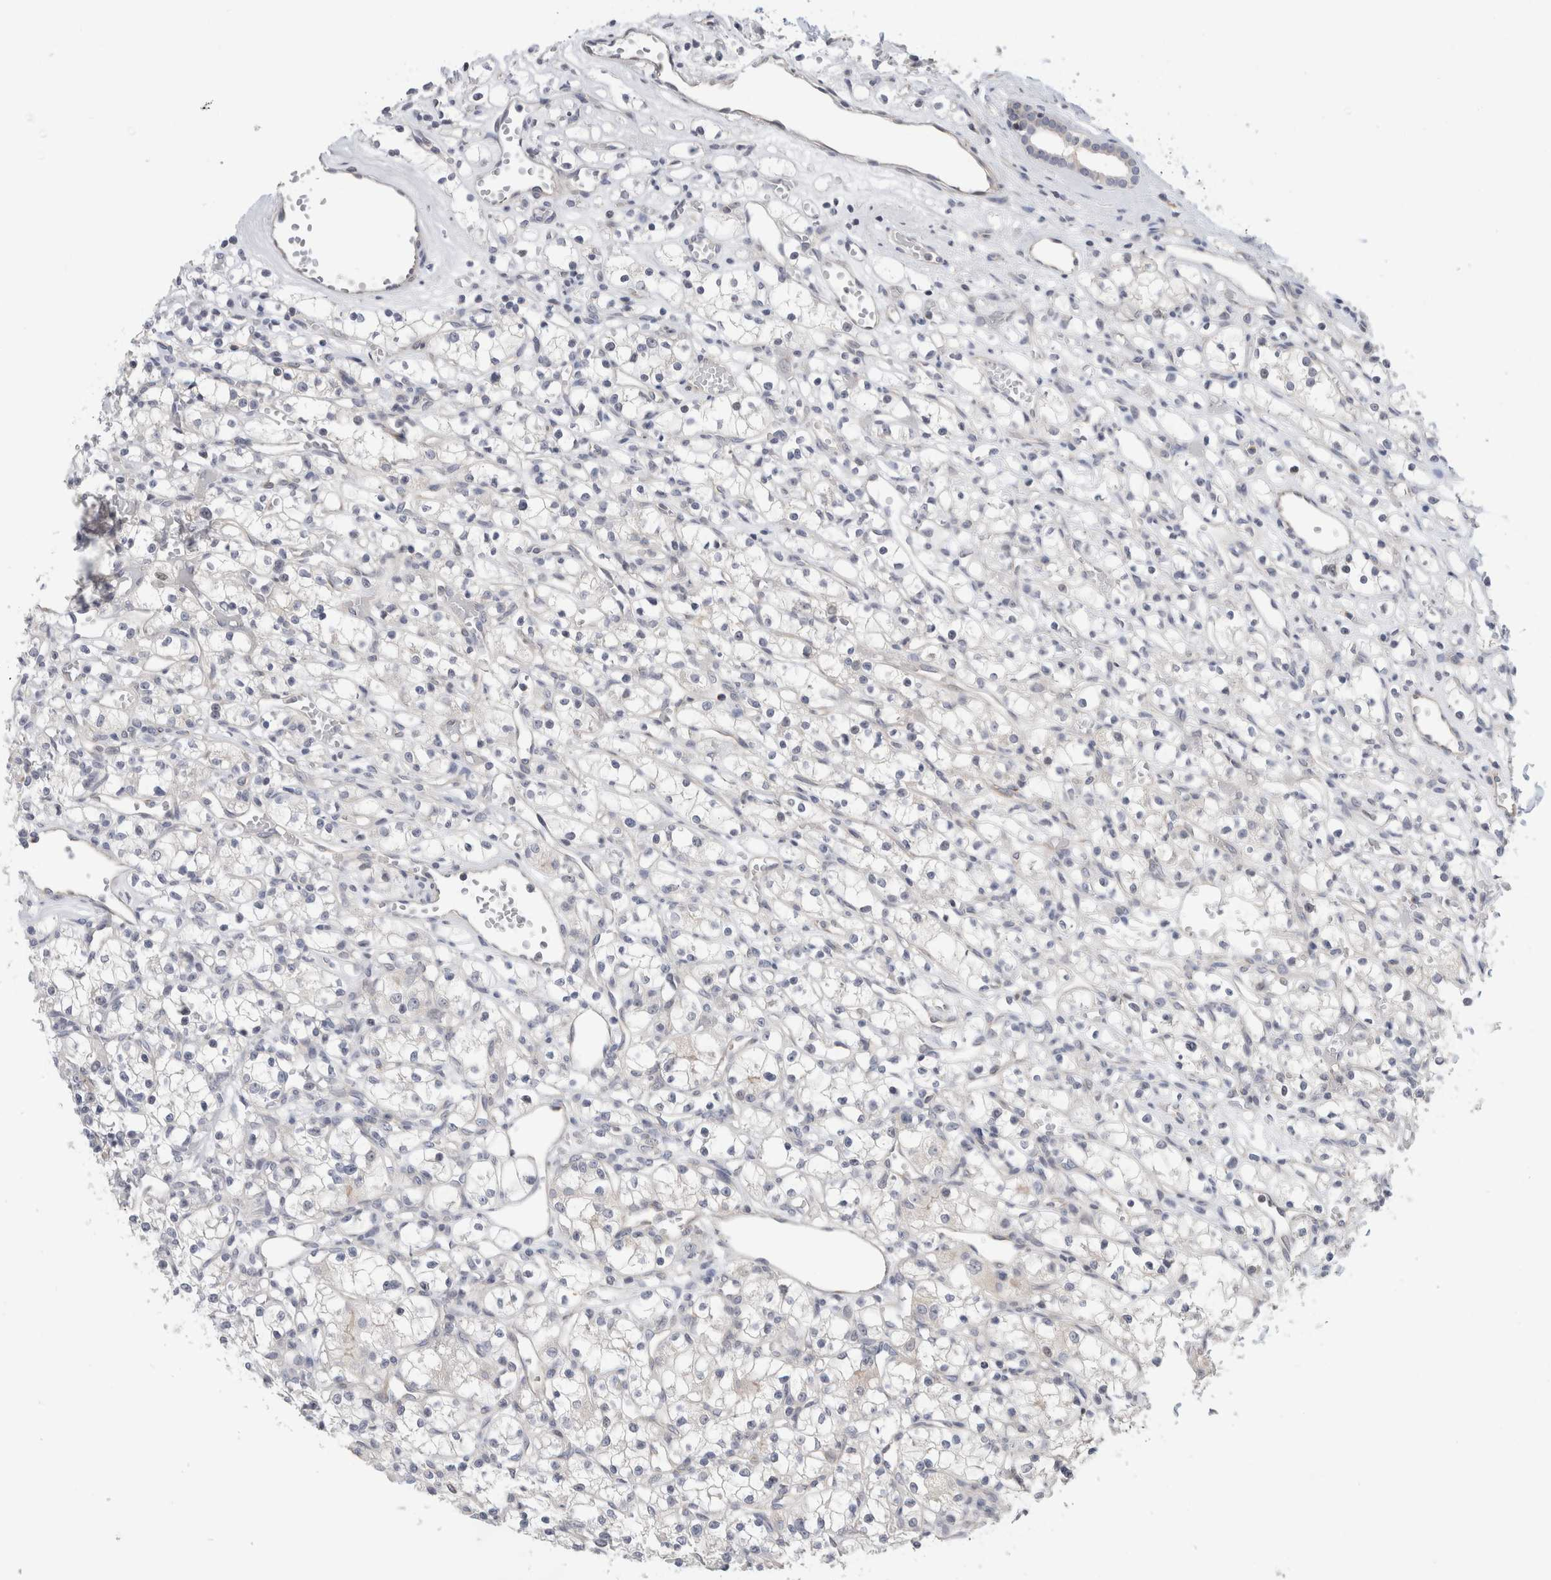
{"staining": {"intensity": "negative", "quantity": "none", "location": "none"}, "tissue": "renal cancer", "cell_type": "Tumor cells", "image_type": "cancer", "snomed": [{"axis": "morphology", "description": "Adenocarcinoma, NOS"}, {"axis": "topography", "description": "Kidney"}], "caption": "Immunohistochemical staining of human renal cancer displays no significant expression in tumor cells.", "gene": "SYTL5", "patient": {"sex": "female", "age": 59}}